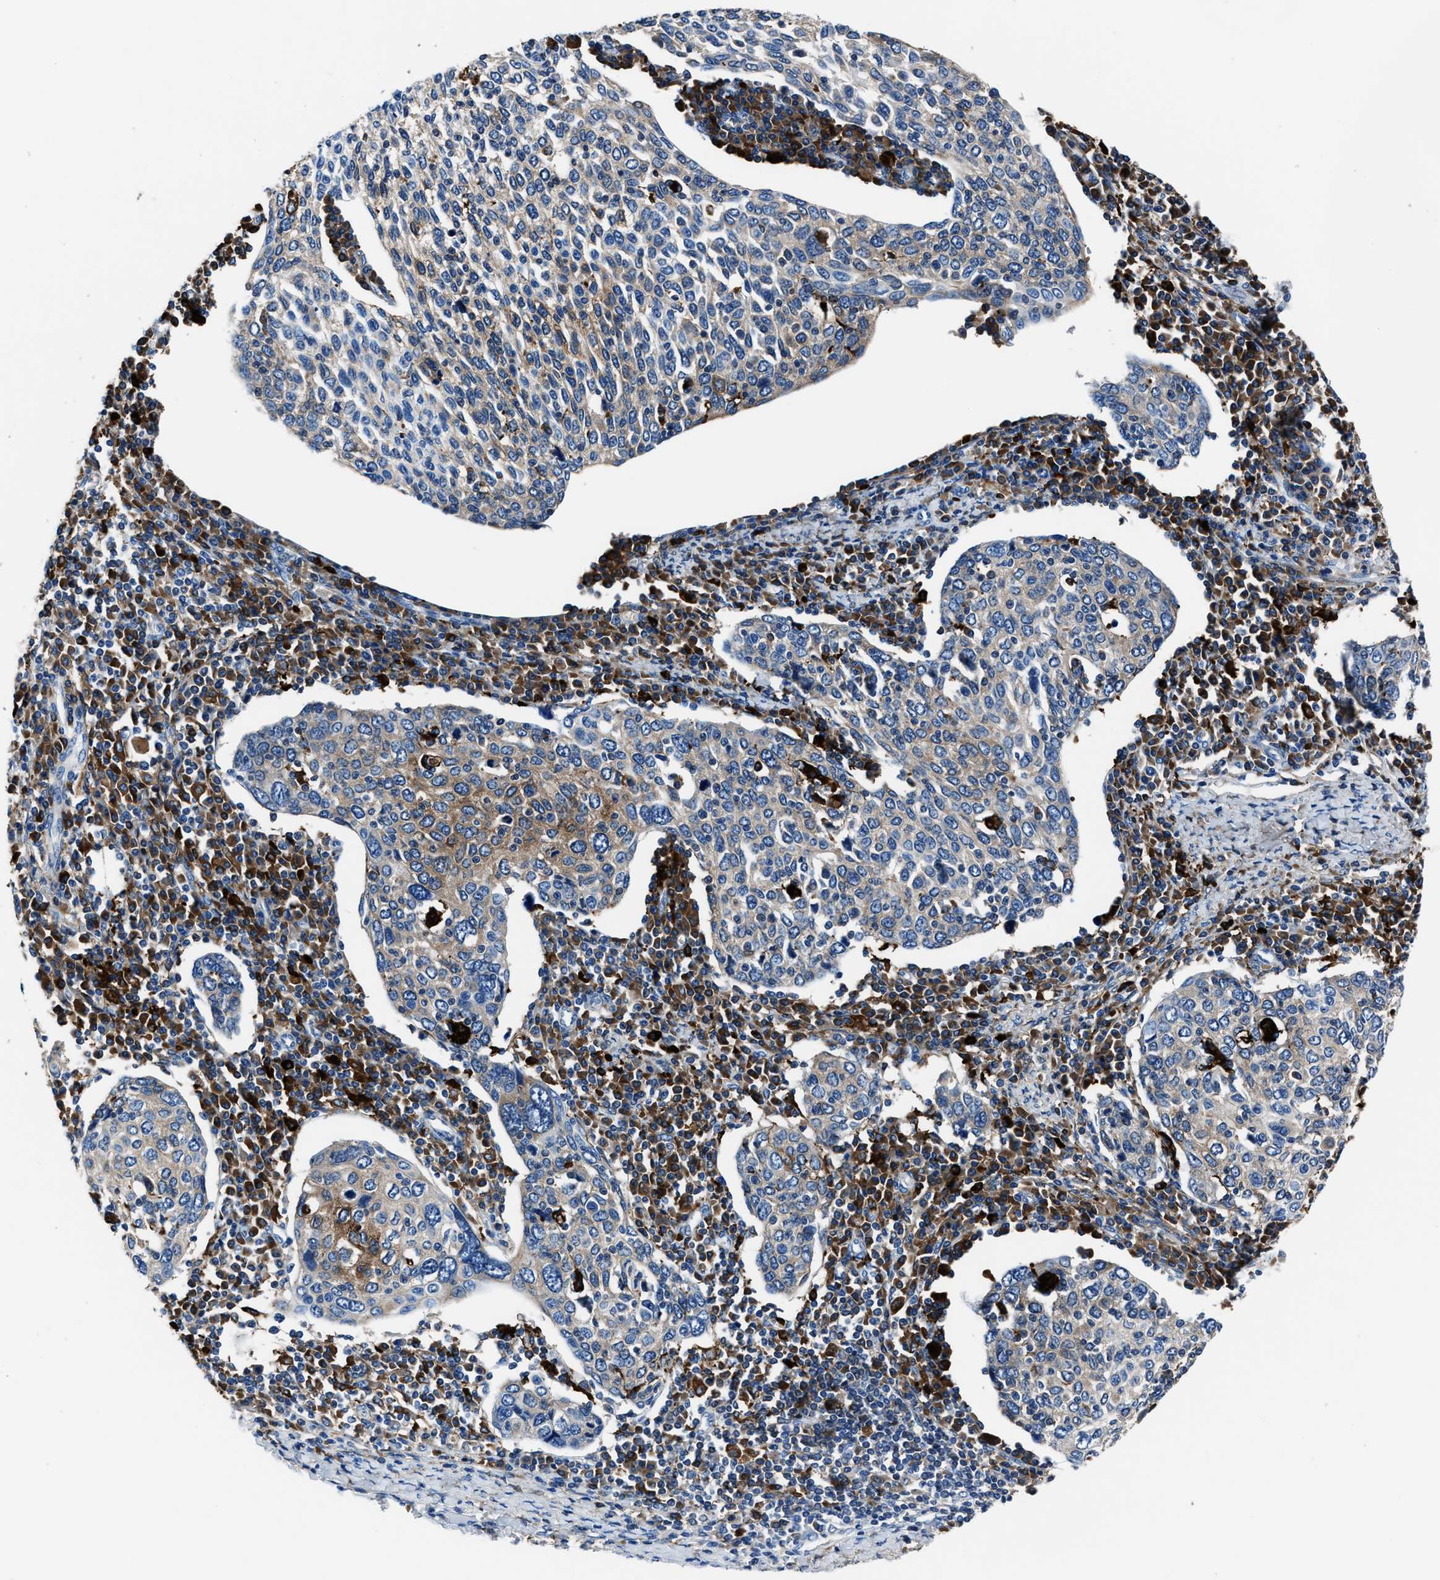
{"staining": {"intensity": "moderate", "quantity": "<25%", "location": "cytoplasmic/membranous"}, "tissue": "cervical cancer", "cell_type": "Tumor cells", "image_type": "cancer", "snomed": [{"axis": "morphology", "description": "Squamous cell carcinoma, NOS"}, {"axis": "topography", "description": "Cervix"}], "caption": "About <25% of tumor cells in human cervical squamous cell carcinoma reveal moderate cytoplasmic/membranous protein expression as visualized by brown immunohistochemical staining.", "gene": "FTL", "patient": {"sex": "female", "age": 40}}